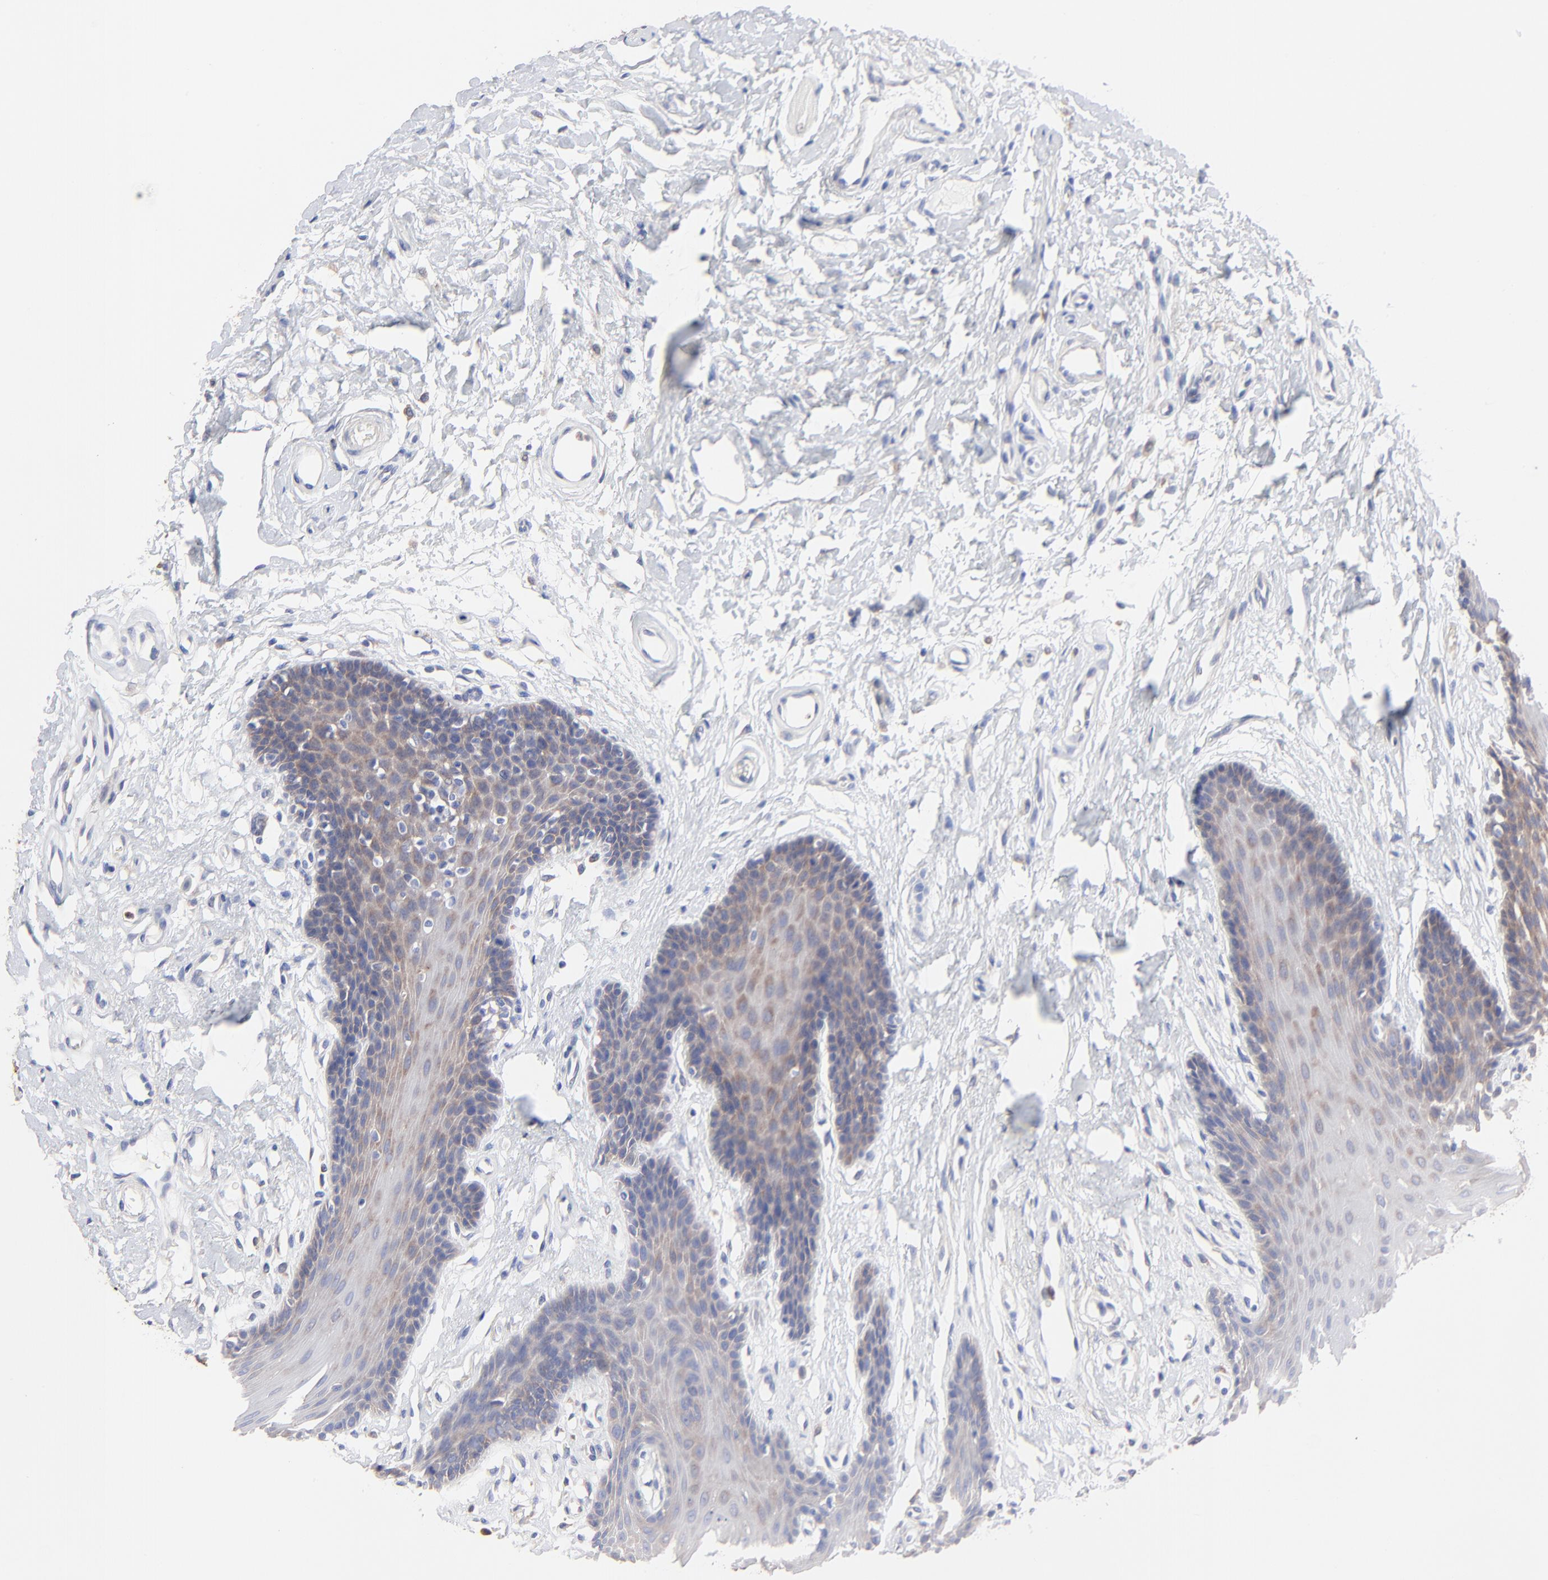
{"staining": {"intensity": "weak", "quantity": "25%-75%", "location": "cytoplasmic/membranous"}, "tissue": "oral mucosa", "cell_type": "Squamous epithelial cells", "image_type": "normal", "snomed": [{"axis": "morphology", "description": "Normal tissue, NOS"}, {"axis": "topography", "description": "Oral tissue"}], "caption": "A high-resolution image shows immunohistochemistry staining of benign oral mucosa, which displays weak cytoplasmic/membranous positivity in about 25%-75% of squamous epithelial cells.", "gene": "PPFIBP2", "patient": {"sex": "male", "age": 62}}